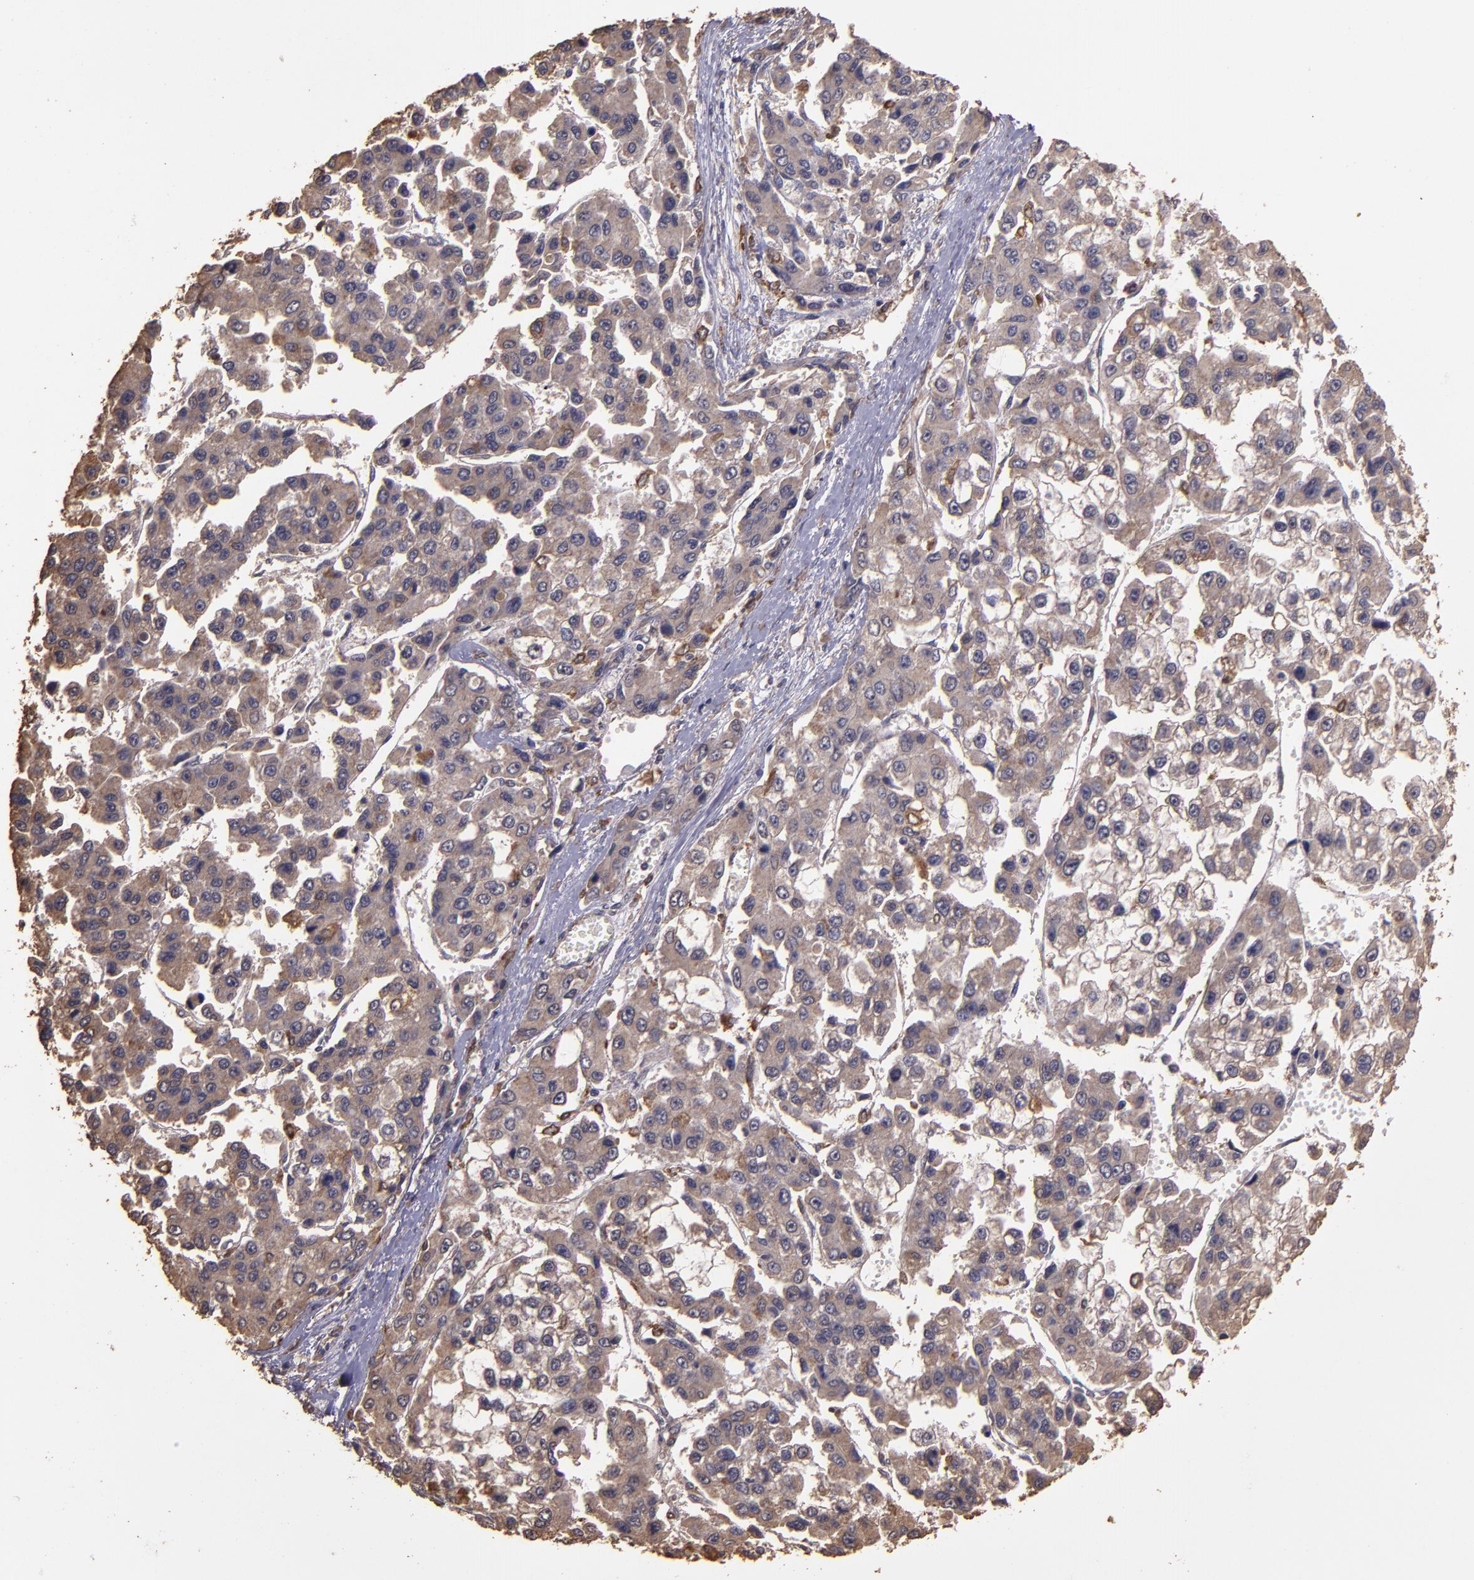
{"staining": {"intensity": "moderate", "quantity": ">75%", "location": "cytoplasmic/membranous"}, "tissue": "liver cancer", "cell_type": "Tumor cells", "image_type": "cancer", "snomed": [{"axis": "morphology", "description": "Carcinoma, Hepatocellular, NOS"}, {"axis": "topography", "description": "Liver"}], "caption": "An IHC micrograph of neoplastic tissue is shown. Protein staining in brown shows moderate cytoplasmic/membranous positivity in liver cancer within tumor cells.", "gene": "HECTD1", "patient": {"sex": "female", "age": 66}}